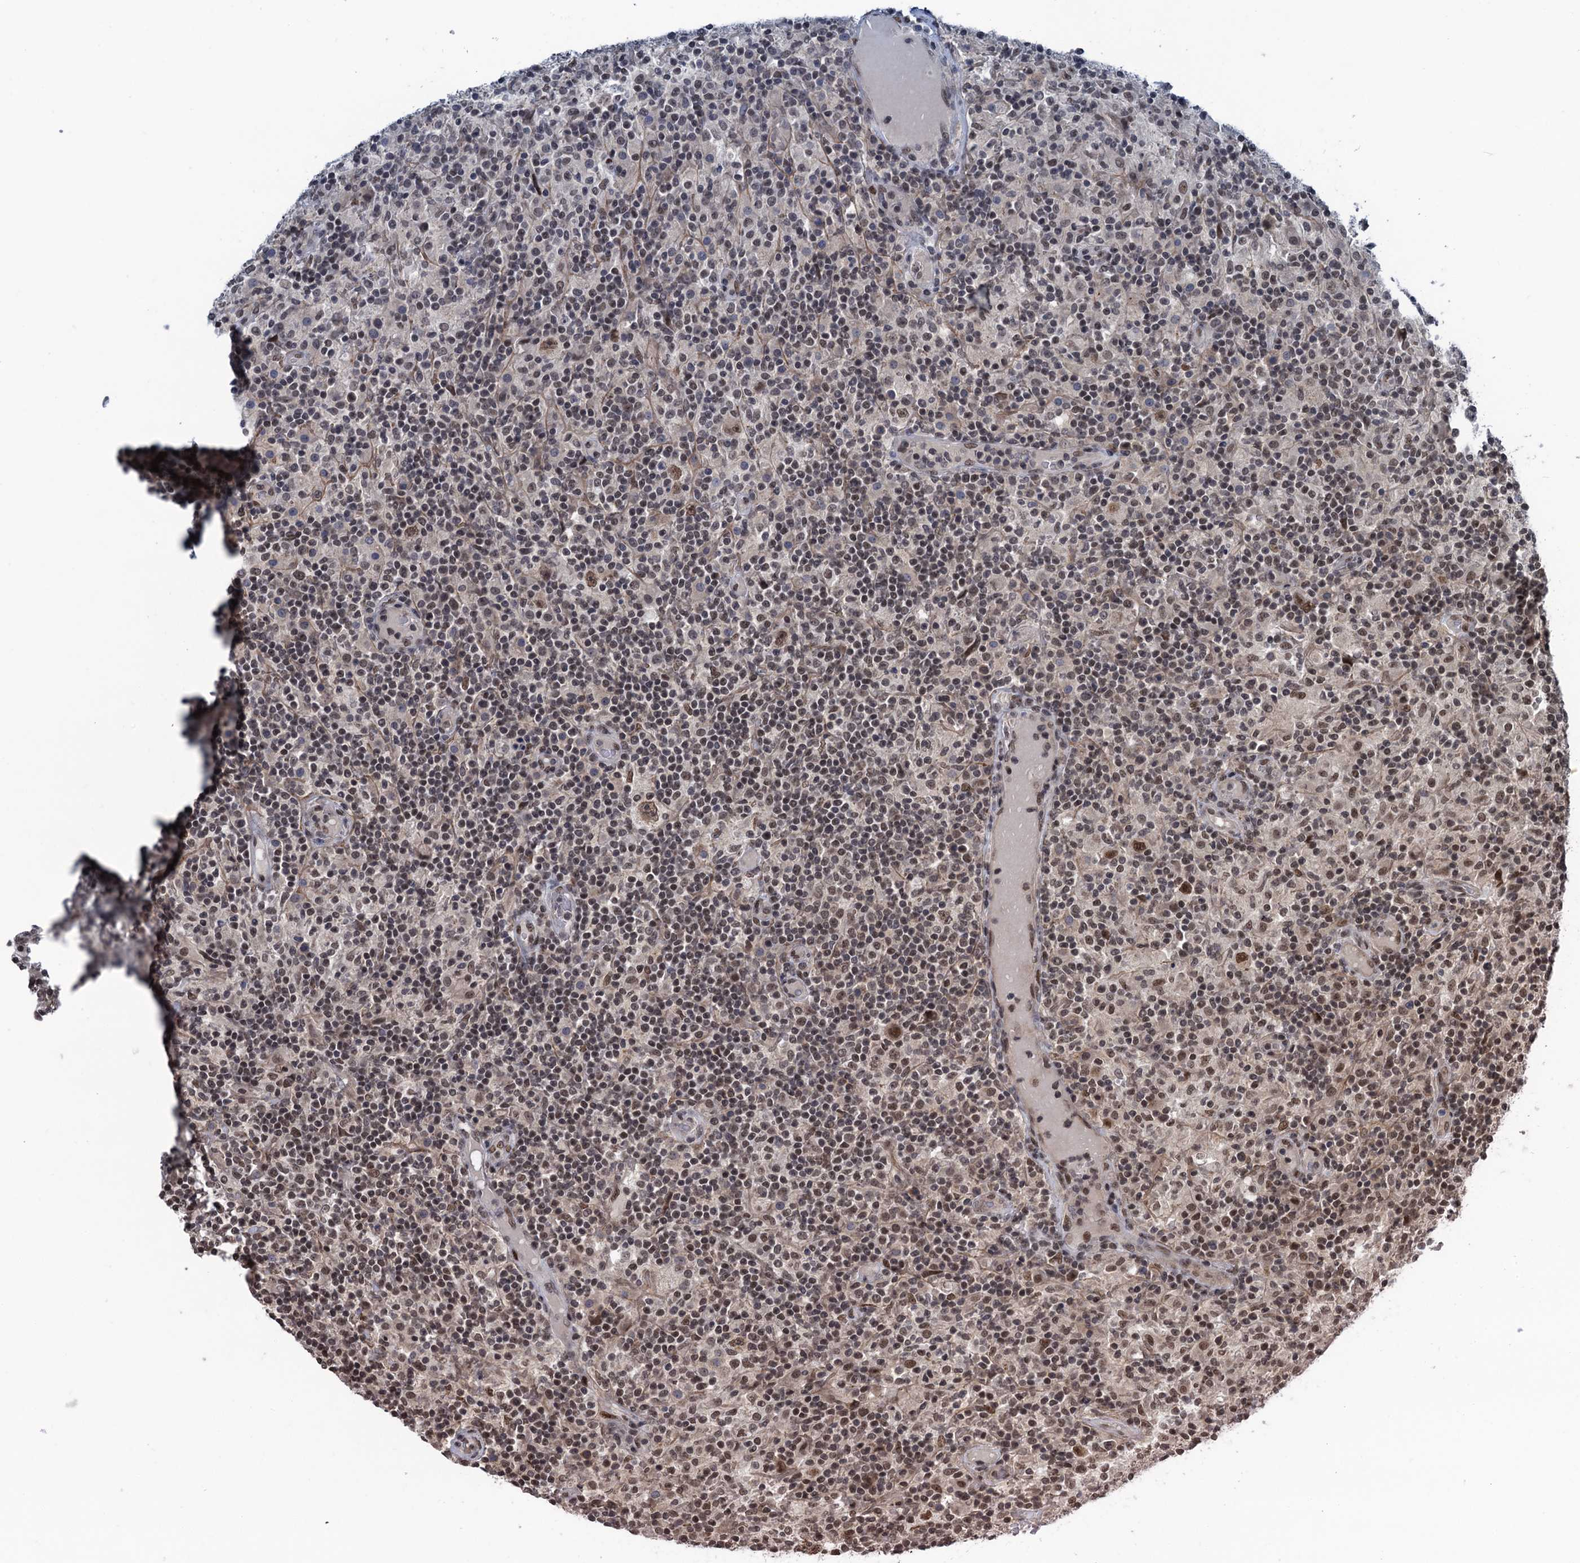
{"staining": {"intensity": "moderate", "quantity": ">75%", "location": "nuclear"}, "tissue": "lymphoma", "cell_type": "Tumor cells", "image_type": "cancer", "snomed": [{"axis": "morphology", "description": "Hodgkin's disease, NOS"}, {"axis": "topography", "description": "Lymph node"}], "caption": "Immunohistochemistry (IHC) staining of lymphoma, which displays medium levels of moderate nuclear staining in about >75% of tumor cells indicating moderate nuclear protein positivity. The staining was performed using DAB (brown) for protein detection and nuclei were counterstained in hematoxylin (blue).", "gene": "SAE1", "patient": {"sex": "male", "age": 70}}